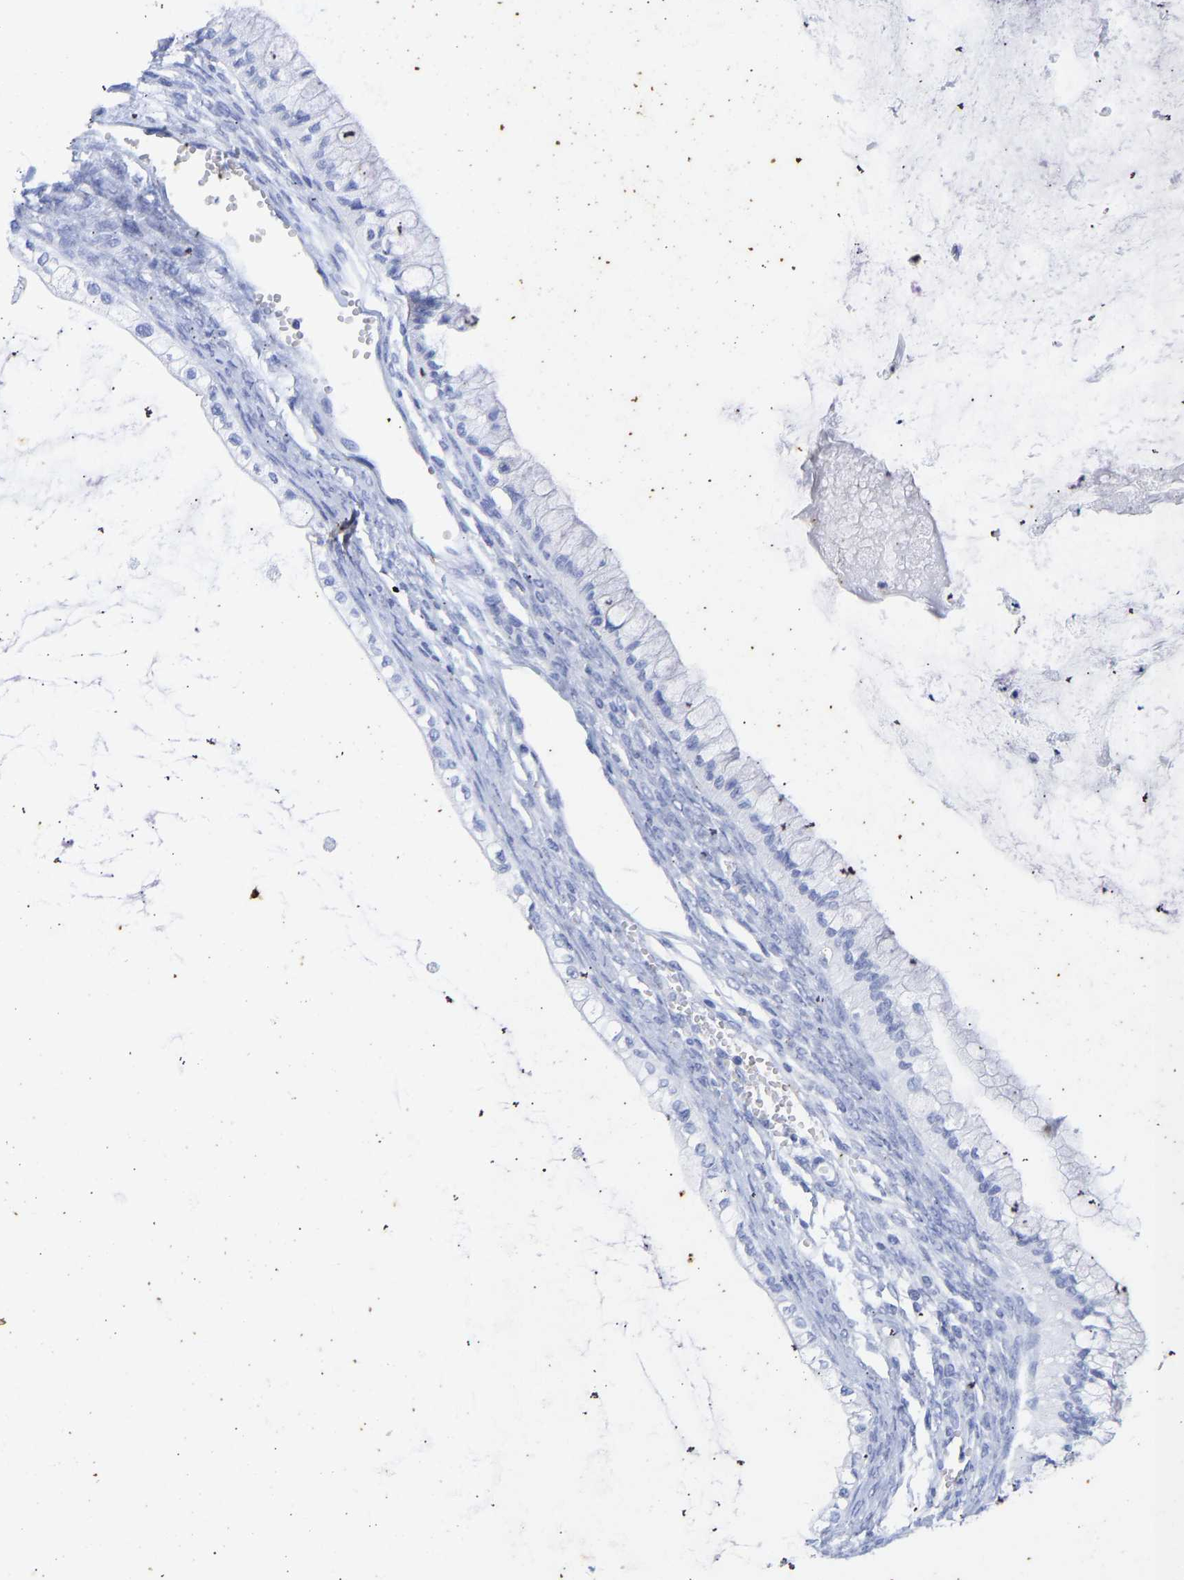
{"staining": {"intensity": "negative", "quantity": "none", "location": "none"}, "tissue": "ovarian cancer", "cell_type": "Tumor cells", "image_type": "cancer", "snomed": [{"axis": "morphology", "description": "Cystadenocarcinoma, mucinous, NOS"}, {"axis": "topography", "description": "Ovary"}], "caption": "Ovarian cancer (mucinous cystadenocarcinoma) stained for a protein using immunohistochemistry (IHC) displays no expression tumor cells.", "gene": "KRT1", "patient": {"sex": "female", "age": 57}}